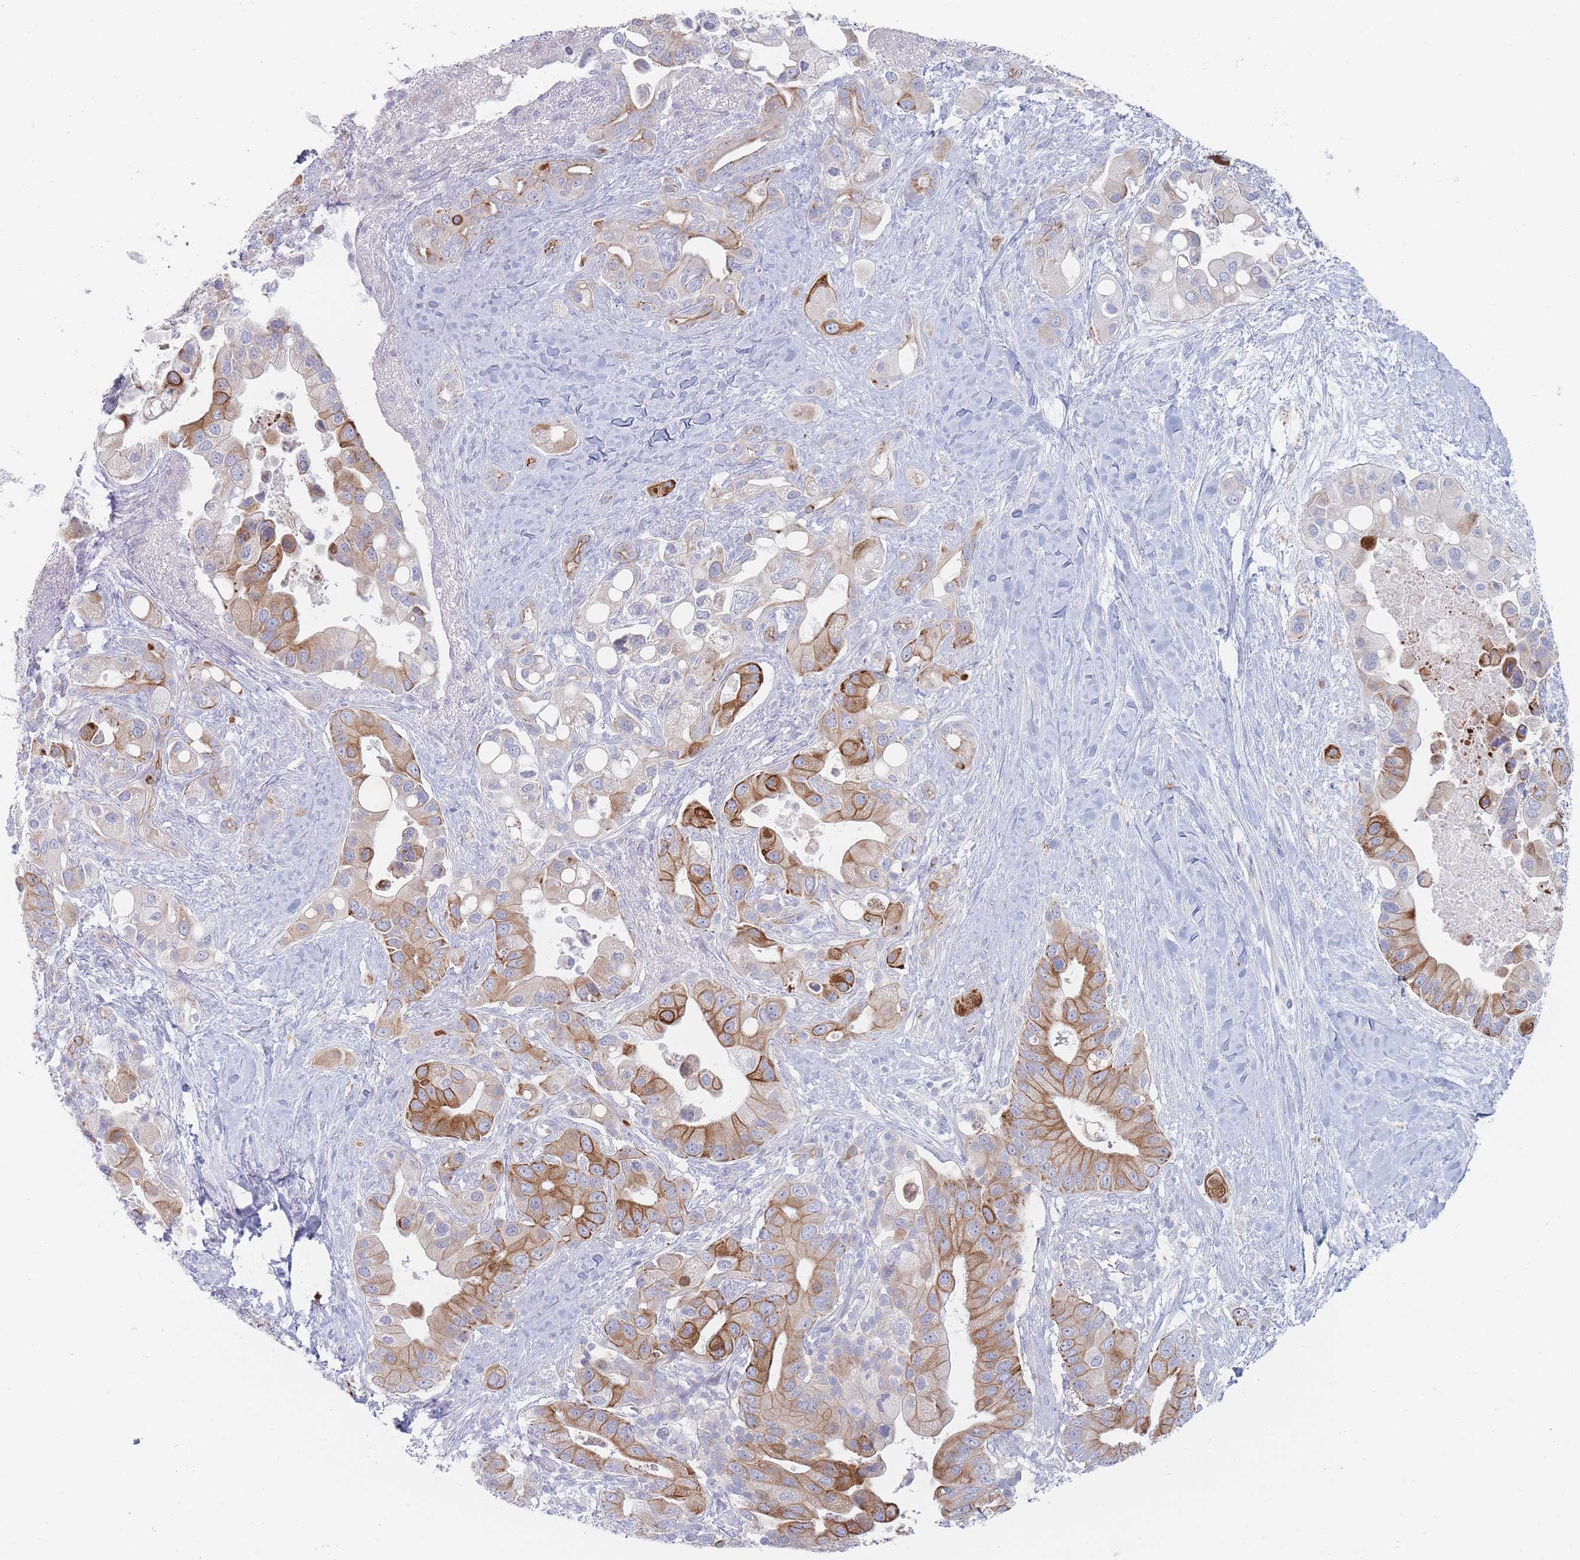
{"staining": {"intensity": "strong", "quantity": "25%-75%", "location": "cytoplasmic/membranous"}, "tissue": "pancreatic cancer", "cell_type": "Tumor cells", "image_type": "cancer", "snomed": [{"axis": "morphology", "description": "Adenocarcinoma, NOS"}, {"axis": "topography", "description": "Pancreas"}], "caption": "Tumor cells reveal high levels of strong cytoplasmic/membranous staining in about 25%-75% of cells in human pancreatic cancer.", "gene": "SPATS1", "patient": {"sex": "male", "age": 57}}